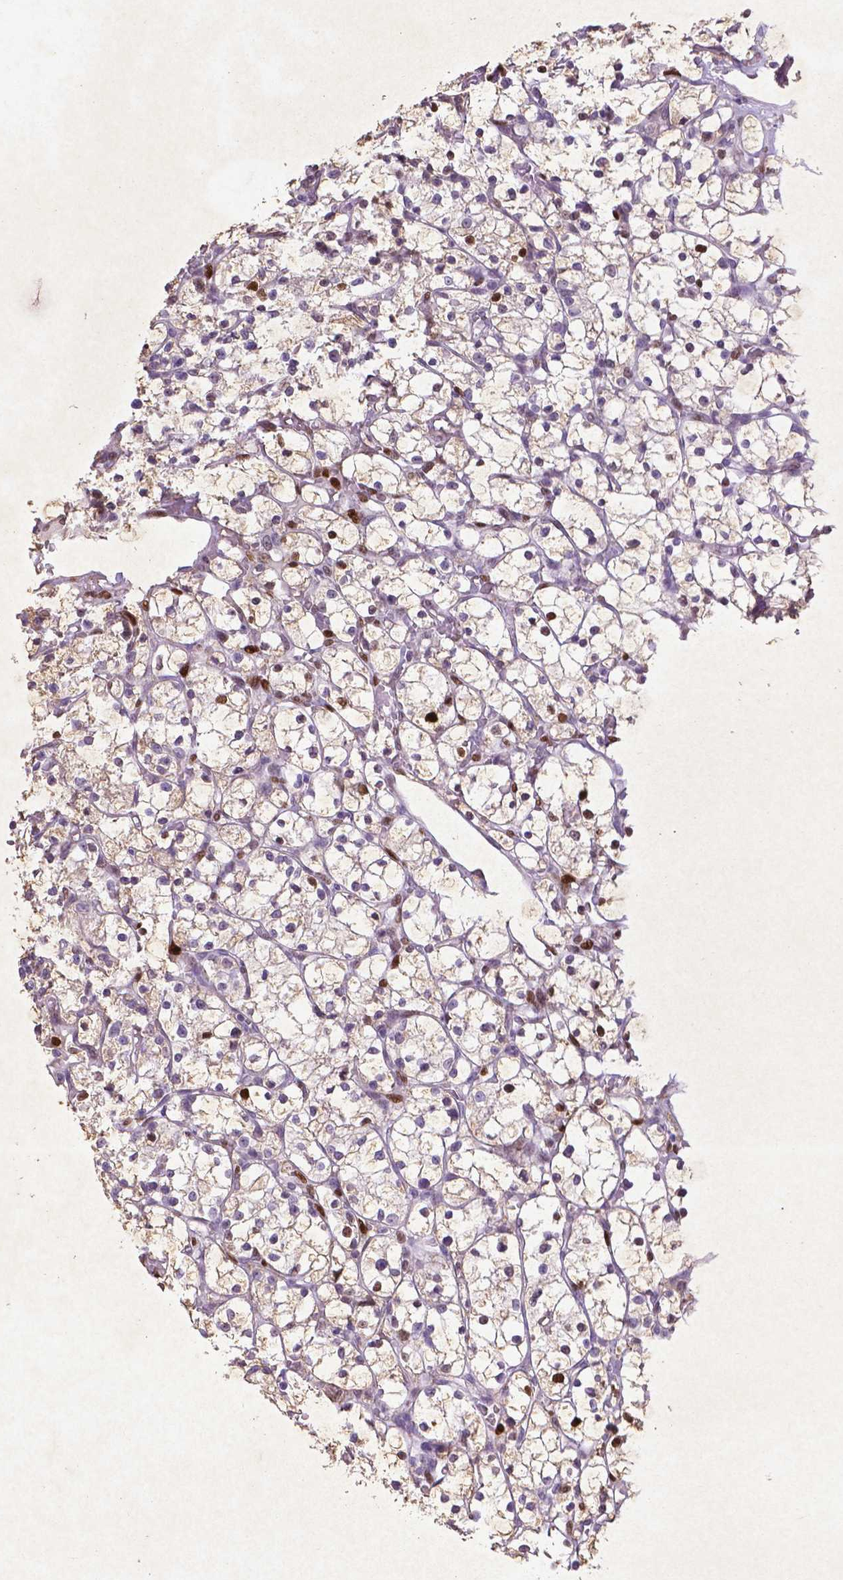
{"staining": {"intensity": "strong", "quantity": "<25%", "location": "nuclear"}, "tissue": "renal cancer", "cell_type": "Tumor cells", "image_type": "cancer", "snomed": [{"axis": "morphology", "description": "Adenocarcinoma, NOS"}, {"axis": "topography", "description": "Kidney"}], "caption": "Adenocarcinoma (renal) stained with a protein marker demonstrates strong staining in tumor cells.", "gene": "CDKN1A", "patient": {"sex": "female", "age": 64}}